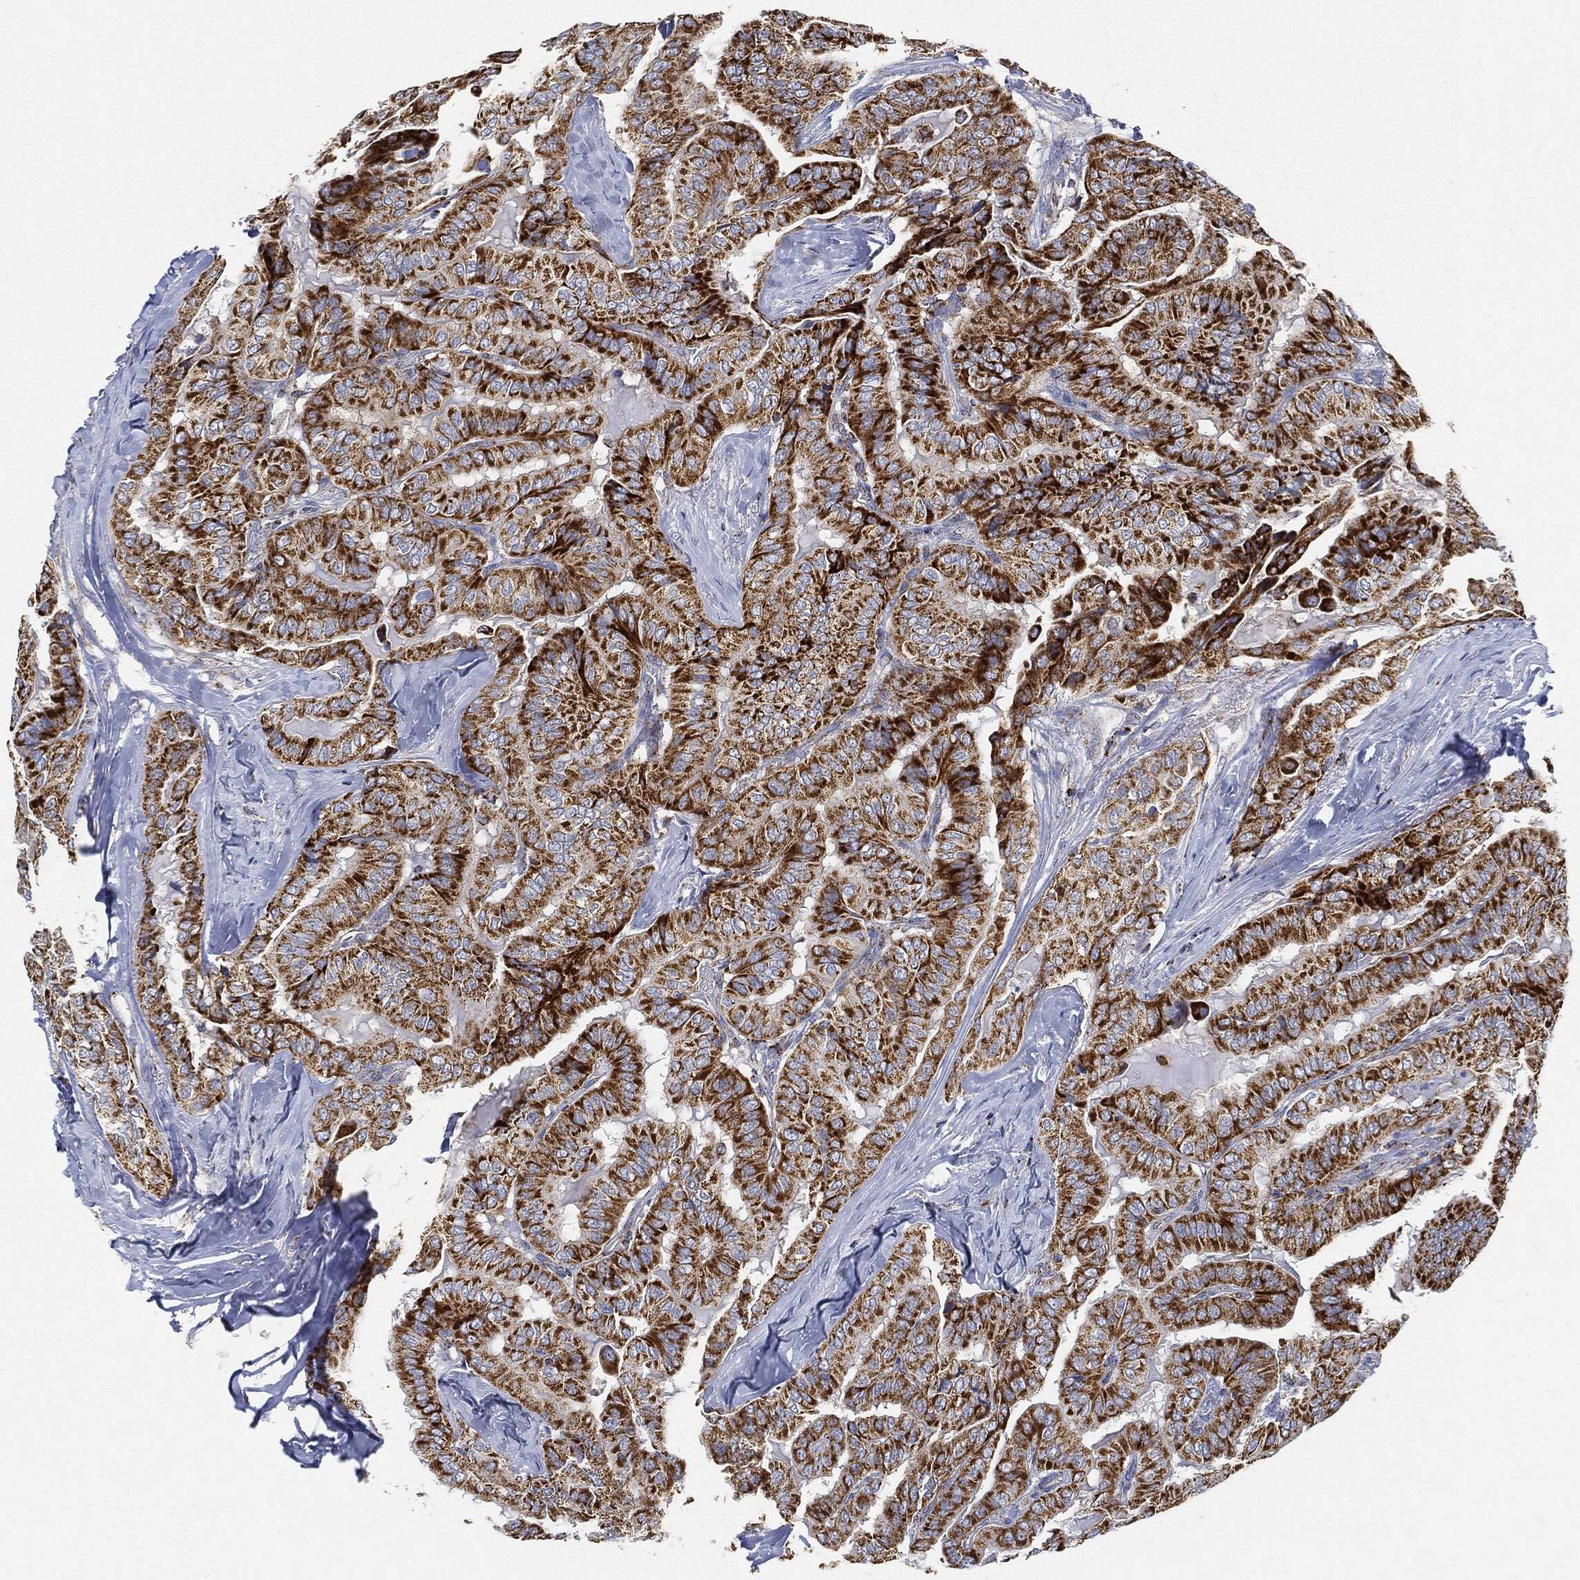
{"staining": {"intensity": "strong", "quantity": ">75%", "location": "cytoplasmic/membranous"}, "tissue": "thyroid cancer", "cell_type": "Tumor cells", "image_type": "cancer", "snomed": [{"axis": "morphology", "description": "Papillary adenocarcinoma, NOS"}, {"axis": "topography", "description": "Thyroid gland"}], "caption": "The histopathology image shows immunohistochemical staining of thyroid cancer (papillary adenocarcinoma). There is strong cytoplasmic/membranous positivity is identified in approximately >75% of tumor cells.", "gene": "CAPN15", "patient": {"sex": "female", "age": 68}}